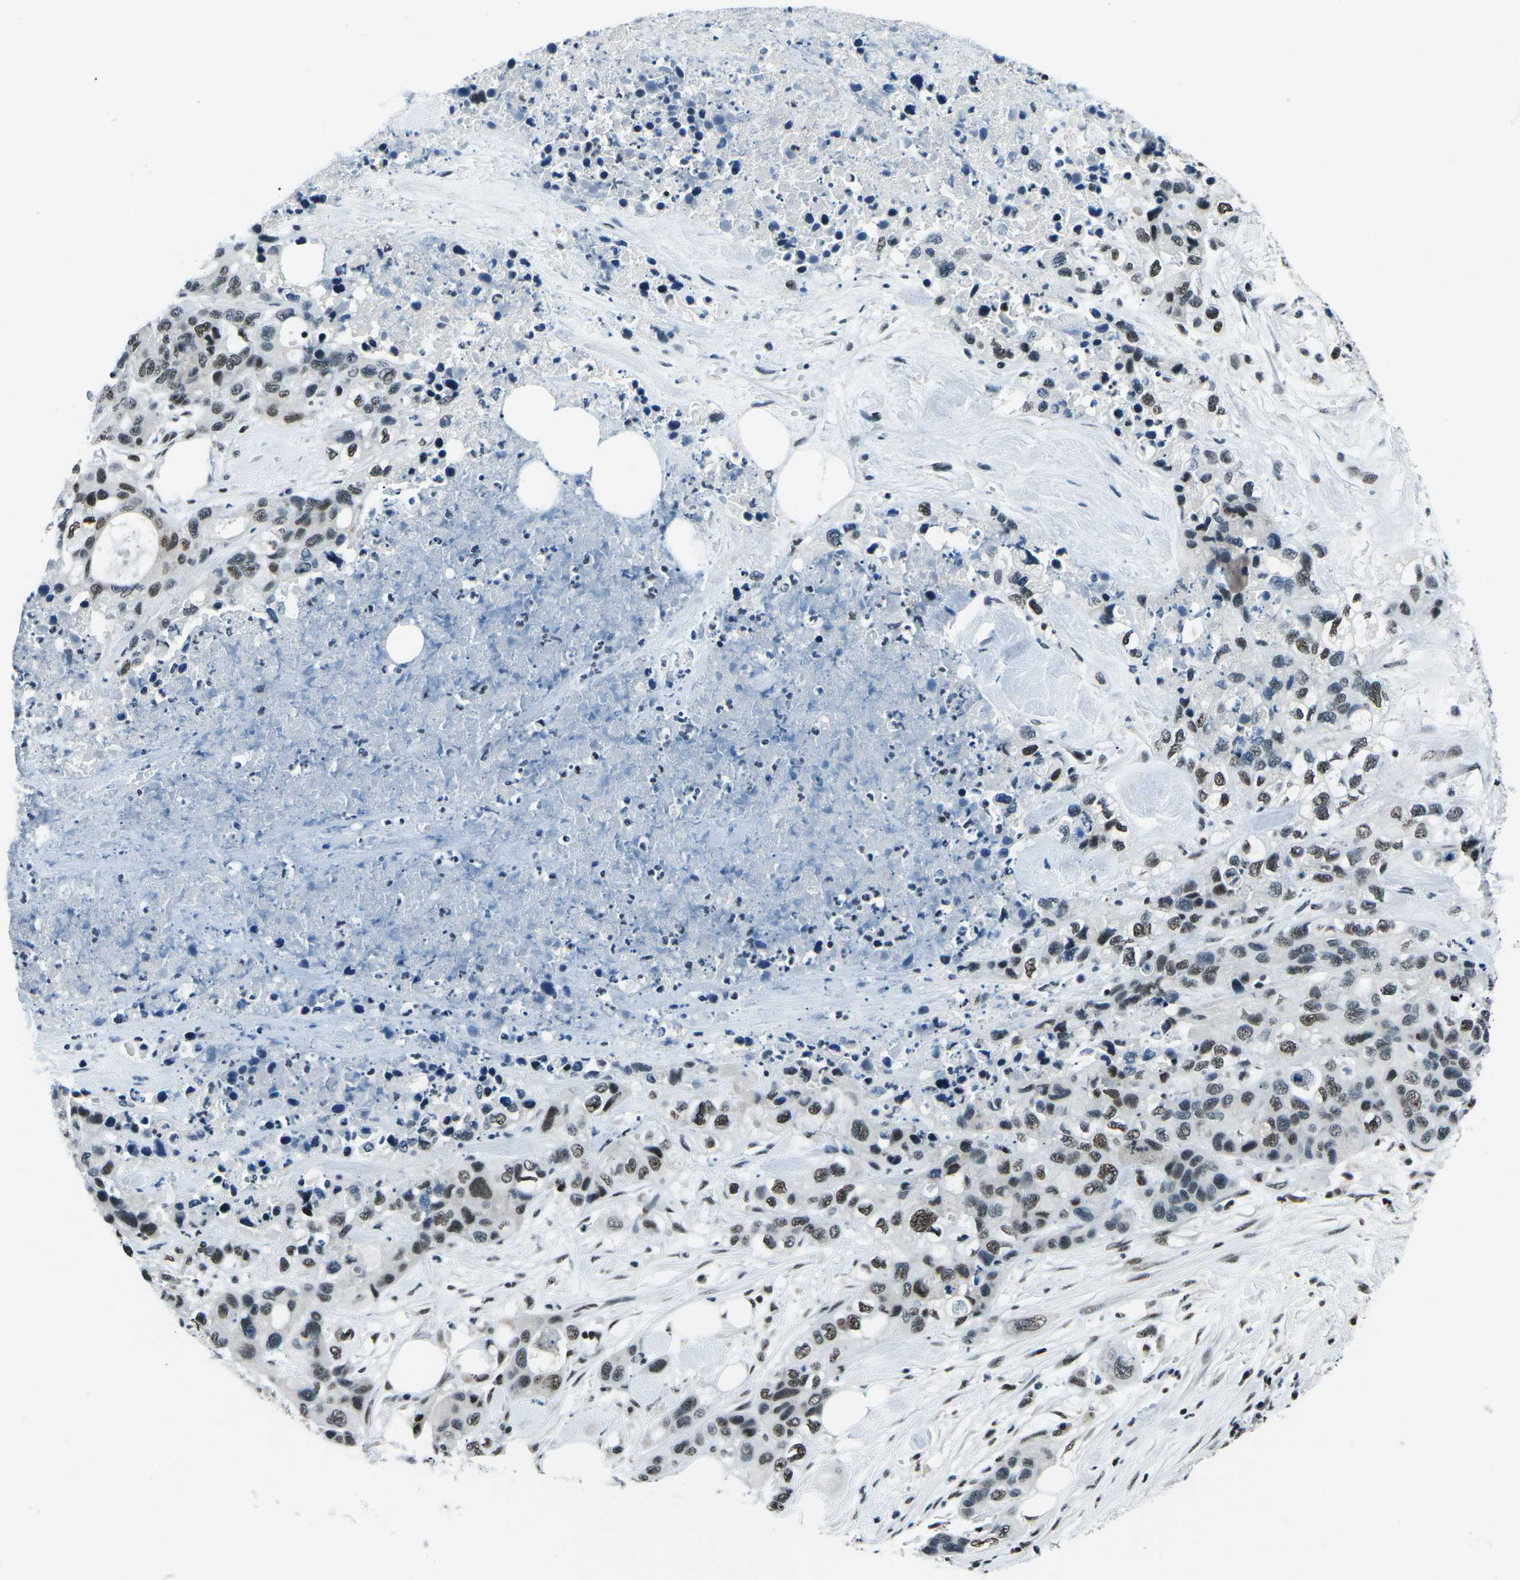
{"staining": {"intensity": "moderate", "quantity": ">75%", "location": "nuclear"}, "tissue": "pancreatic cancer", "cell_type": "Tumor cells", "image_type": "cancer", "snomed": [{"axis": "morphology", "description": "Adenocarcinoma, NOS"}, {"axis": "topography", "description": "Pancreas"}], "caption": "The micrograph shows staining of pancreatic adenocarcinoma, revealing moderate nuclear protein staining (brown color) within tumor cells. (DAB = brown stain, brightfield microscopy at high magnification).", "gene": "RBL2", "patient": {"sex": "female", "age": 71}}